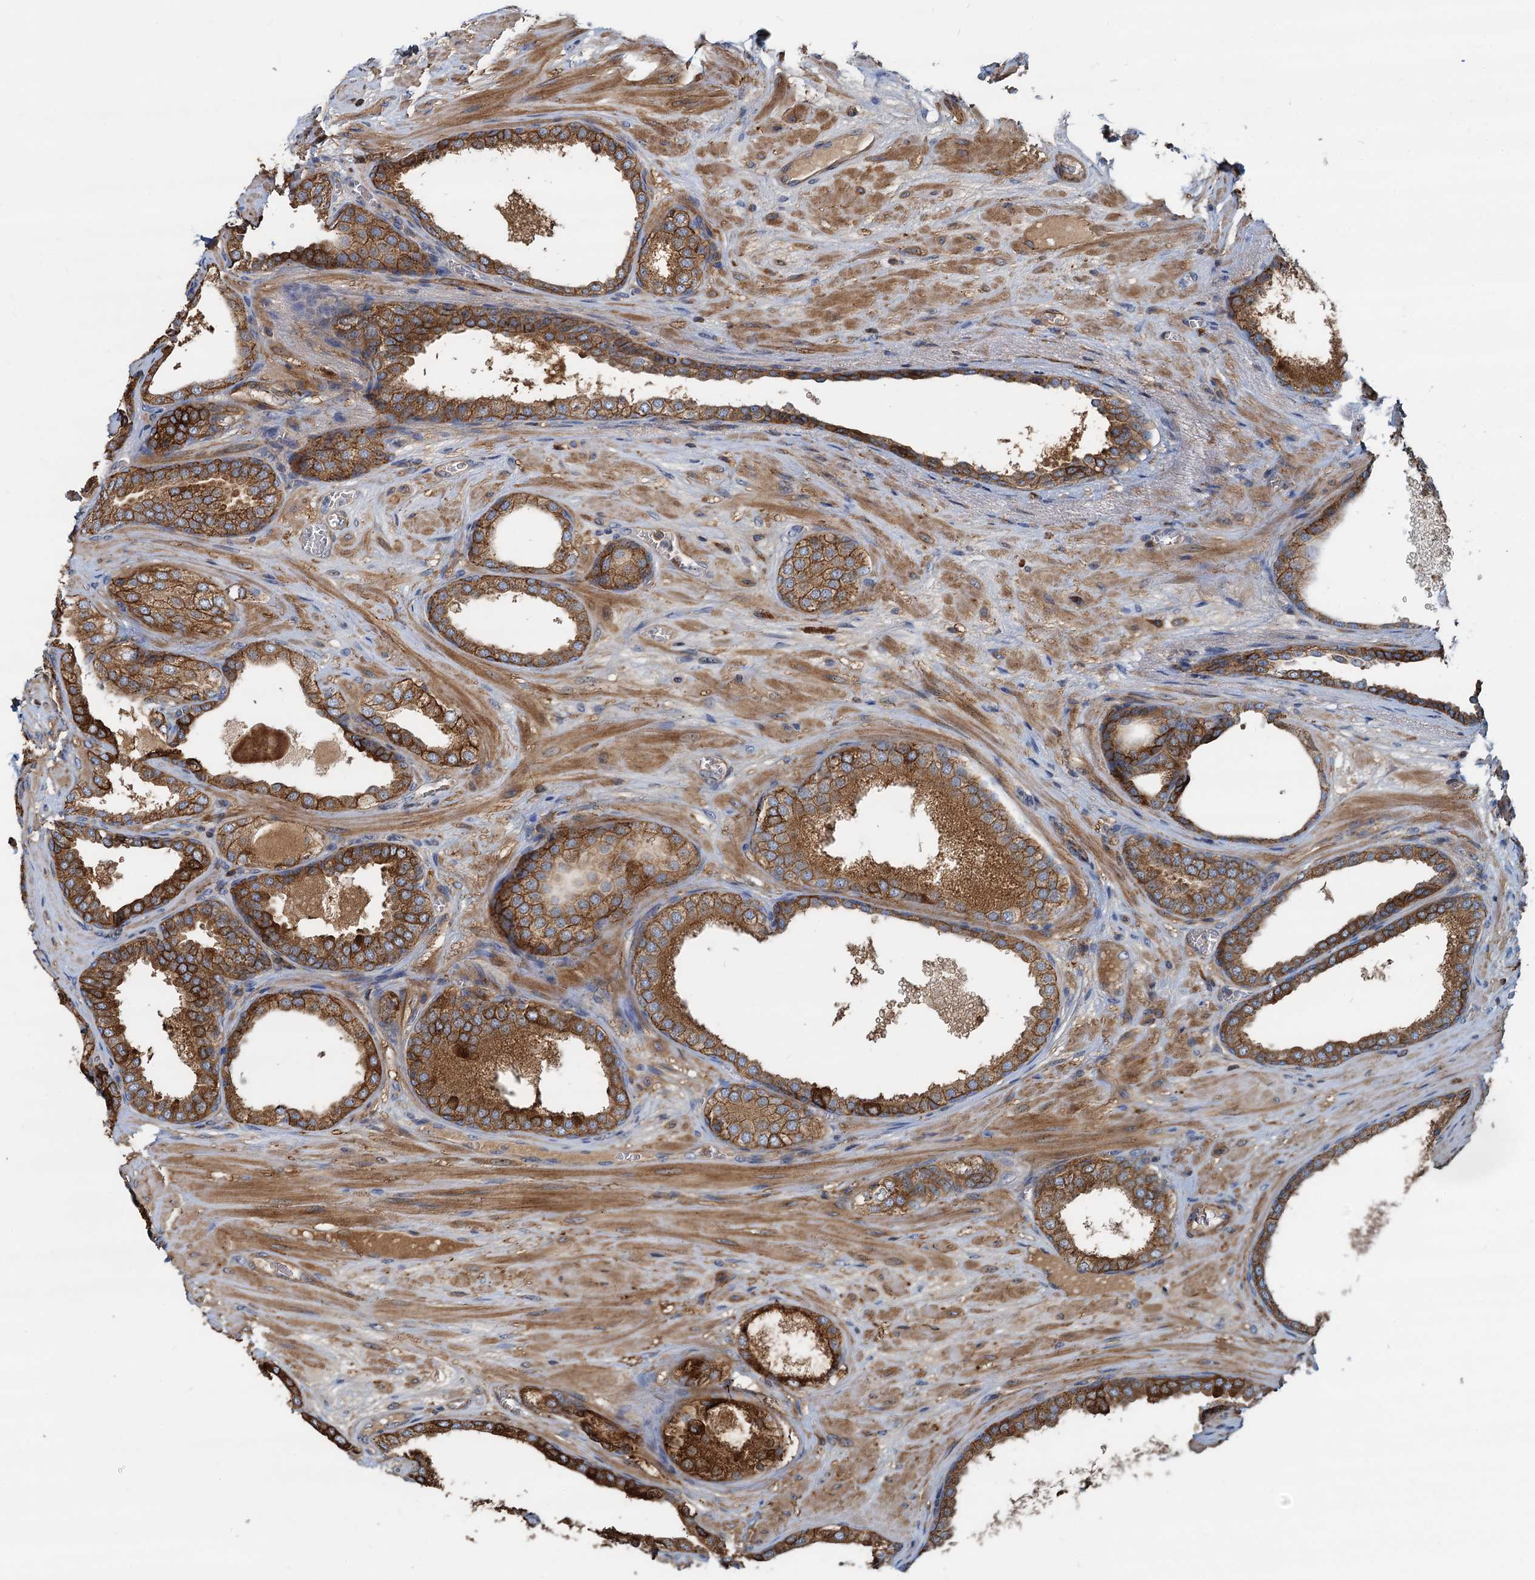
{"staining": {"intensity": "strong", "quantity": ">75%", "location": "cytoplasmic/membranous"}, "tissue": "prostate cancer", "cell_type": "Tumor cells", "image_type": "cancer", "snomed": [{"axis": "morphology", "description": "Adenocarcinoma, High grade"}, {"axis": "topography", "description": "Prostate"}], "caption": "The histopathology image shows immunohistochemical staining of prostate cancer. There is strong cytoplasmic/membranous positivity is present in approximately >75% of tumor cells.", "gene": "LNX2", "patient": {"sex": "male", "age": 59}}